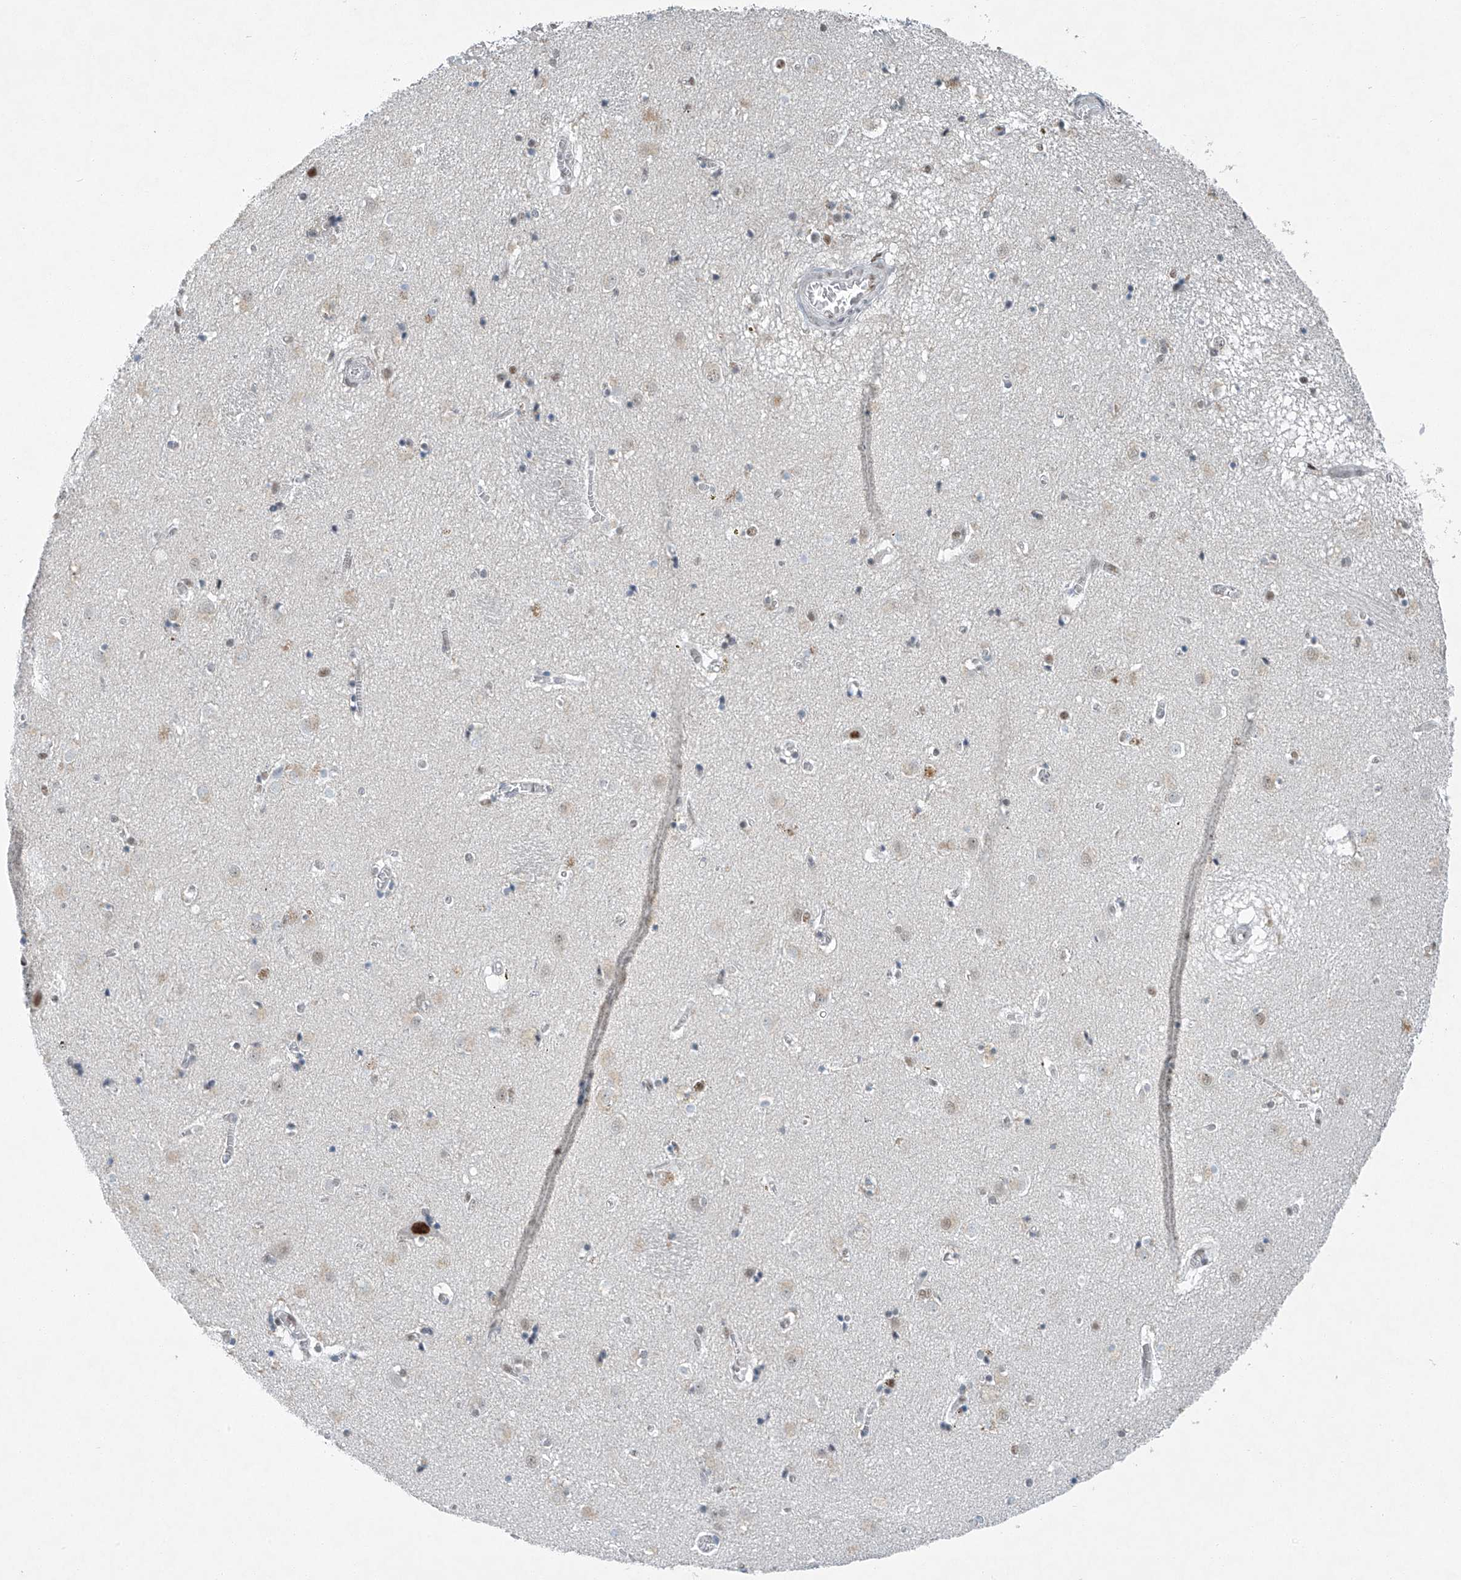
{"staining": {"intensity": "negative", "quantity": "none", "location": "none"}, "tissue": "caudate", "cell_type": "Glial cells", "image_type": "normal", "snomed": [{"axis": "morphology", "description": "Normal tissue, NOS"}, {"axis": "topography", "description": "Lateral ventricle wall"}], "caption": "Normal caudate was stained to show a protein in brown. There is no significant expression in glial cells.", "gene": "TAF8", "patient": {"sex": "male", "age": 70}}